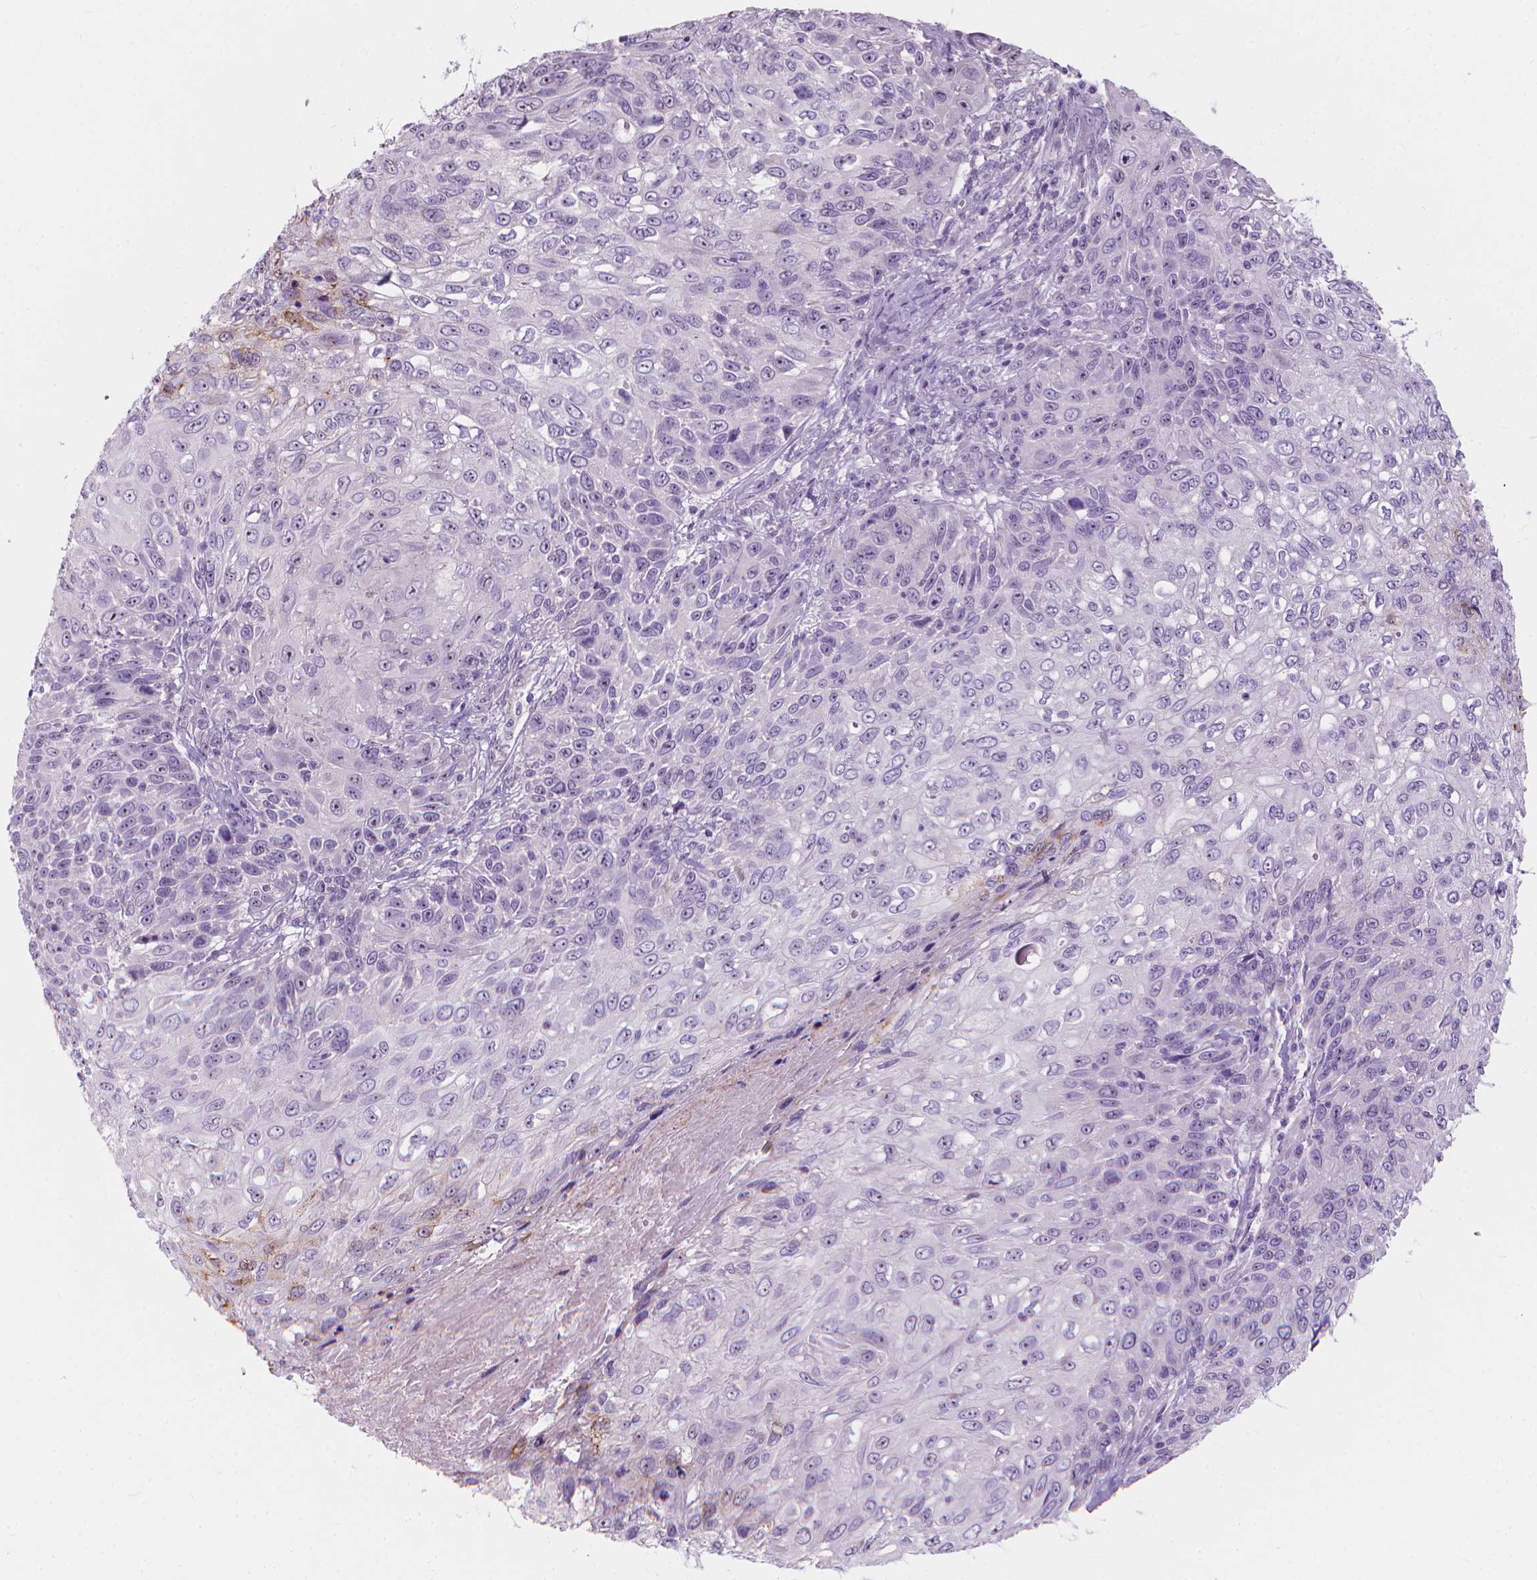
{"staining": {"intensity": "negative", "quantity": "none", "location": "none"}, "tissue": "skin cancer", "cell_type": "Tumor cells", "image_type": "cancer", "snomed": [{"axis": "morphology", "description": "Squamous cell carcinoma, NOS"}, {"axis": "topography", "description": "Skin"}], "caption": "Tumor cells show no significant protein expression in skin squamous cell carcinoma.", "gene": "GPRC5A", "patient": {"sex": "male", "age": 92}}